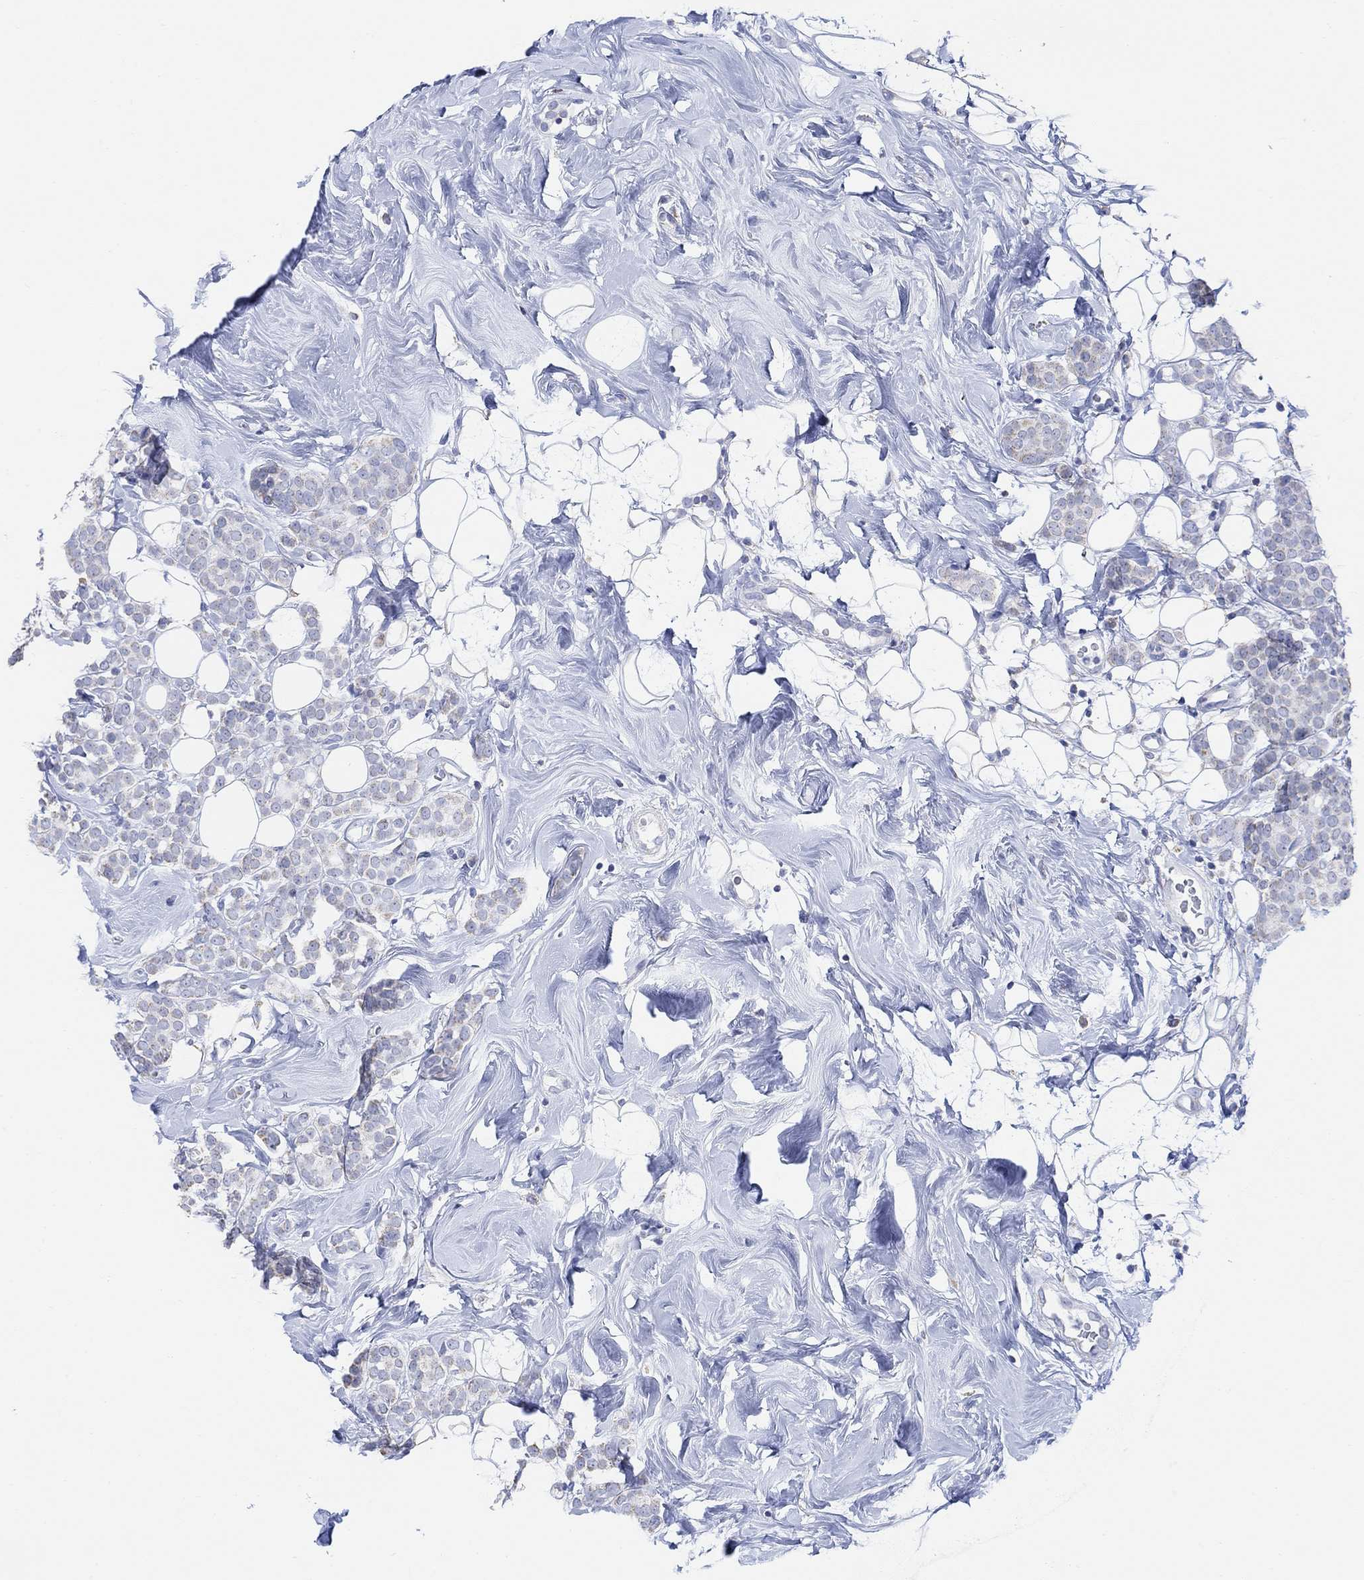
{"staining": {"intensity": "weak", "quantity": "<25%", "location": "cytoplasmic/membranous"}, "tissue": "breast cancer", "cell_type": "Tumor cells", "image_type": "cancer", "snomed": [{"axis": "morphology", "description": "Lobular carcinoma"}, {"axis": "topography", "description": "Breast"}], "caption": "Tumor cells show no significant staining in breast lobular carcinoma. Nuclei are stained in blue.", "gene": "SYT12", "patient": {"sex": "female", "age": 49}}